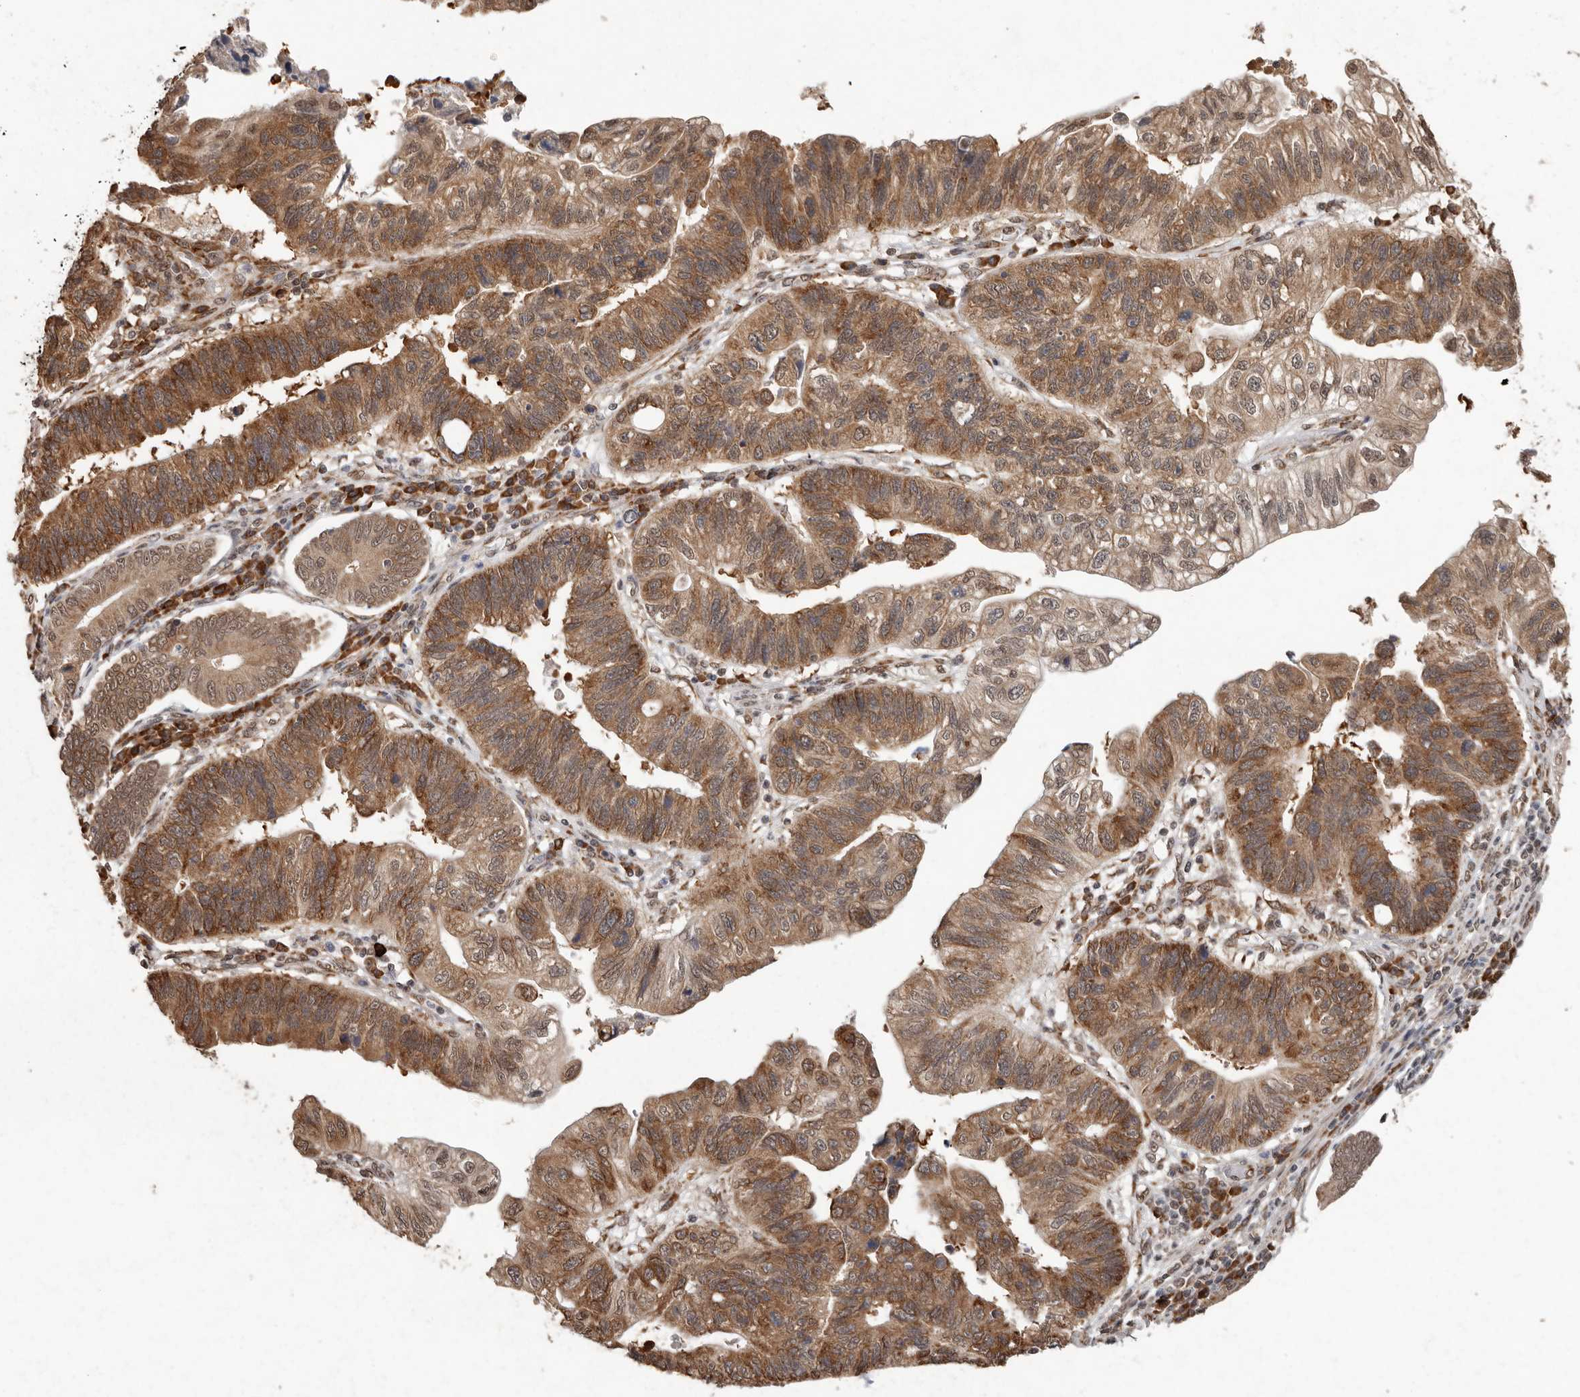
{"staining": {"intensity": "moderate", "quantity": ">75%", "location": "cytoplasmic/membranous,nuclear"}, "tissue": "stomach cancer", "cell_type": "Tumor cells", "image_type": "cancer", "snomed": [{"axis": "morphology", "description": "Adenocarcinoma, NOS"}, {"axis": "topography", "description": "Stomach"}], "caption": "Immunohistochemical staining of human stomach cancer (adenocarcinoma) shows moderate cytoplasmic/membranous and nuclear protein positivity in approximately >75% of tumor cells. The staining was performed using DAB to visualize the protein expression in brown, while the nuclei were stained in blue with hematoxylin (Magnification: 20x).", "gene": "LRGUK", "patient": {"sex": "male", "age": 59}}